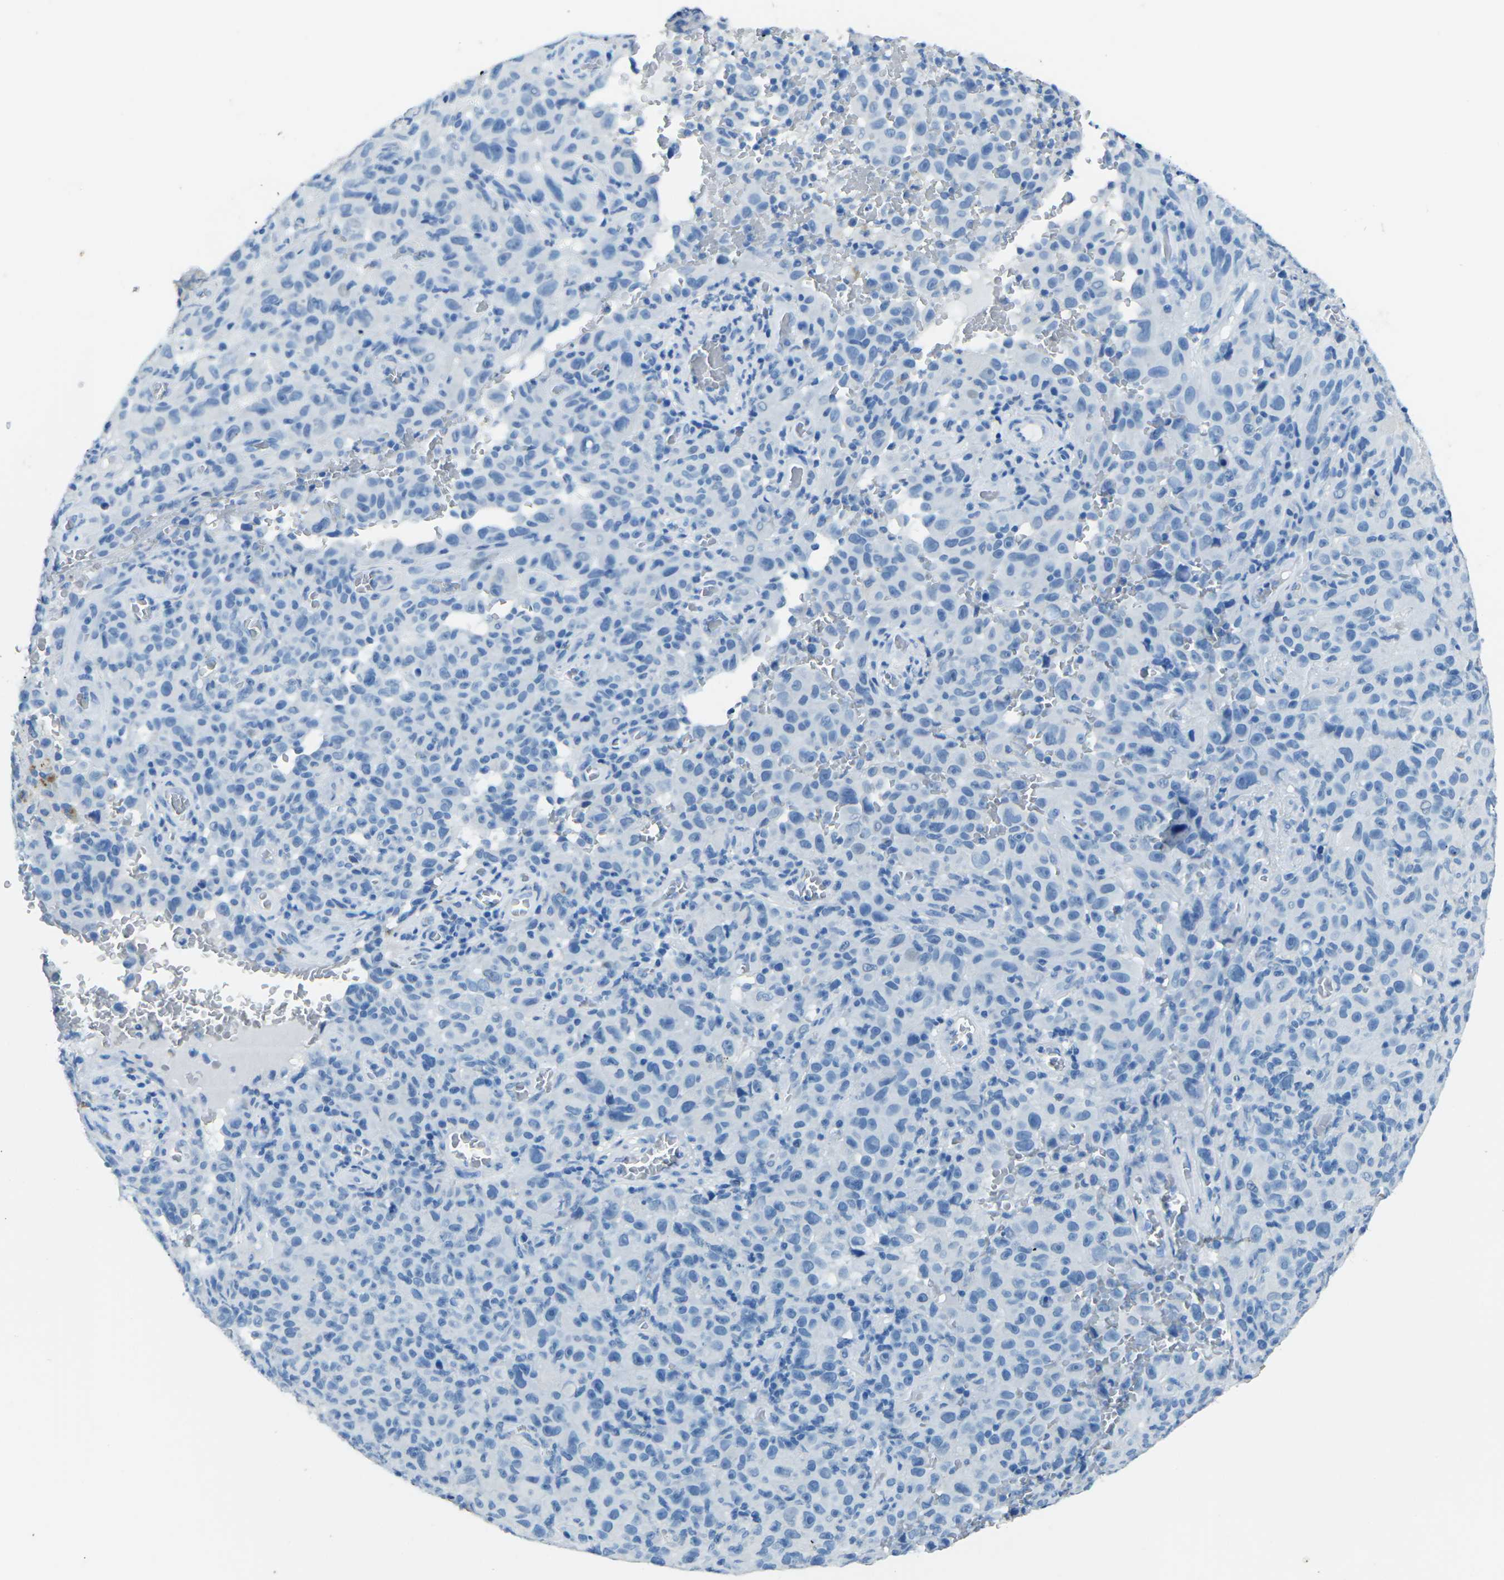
{"staining": {"intensity": "negative", "quantity": "none", "location": "none"}, "tissue": "melanoma", "cell_type": "Tumor cells", "image_type": "cancer", "snomed": [{"axis": "morphology", "description": "Malignant melanoma, NOS"}, {"axis": "topography", "description": "Skin"}], "caption": "This micrograph is of malignant melanoma stained with immunohistochemistry to label a protein in brown with the nuclei are counter-stained blue. There is no positivity in tumor cells.", "gene": "MYH8", "patient": {"sex": "female", "age": 82}}